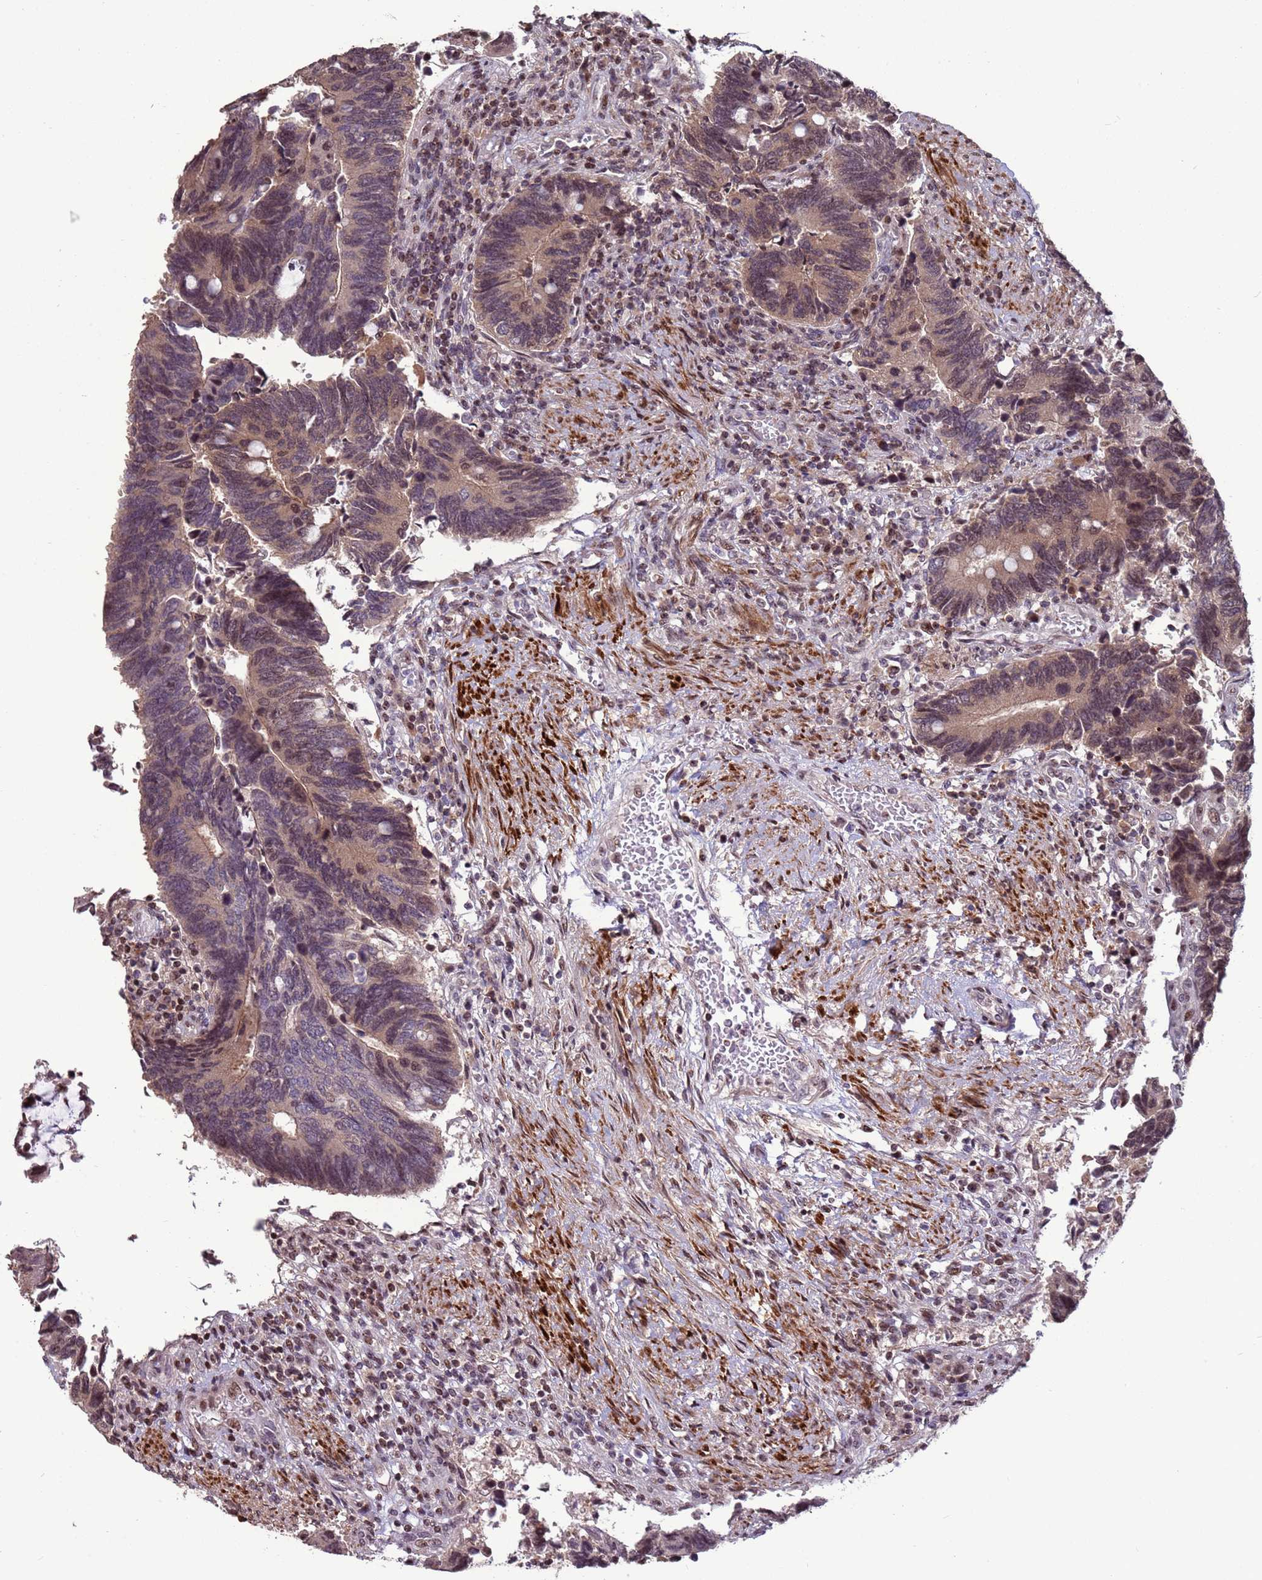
{"staining": {"intensity": "weak", "quantity": "25%-75%", "location": "nuclear"}, "tissue": "colorectal cancer", "cell_type": "Tumor cells", "image_type": "cancer", "snomed": [{"axis": "morphology", "description": "Adenocarcinoma, NOS"}, {"axis": "topography", "description": "Colon"}], "caption": "Tumor cells reveal low levels of weak nuclear staining in about 25%-75% of cells in human colorectal adenocarcinoma.", "gene": "HGH1", "patient": {"sex": "male", "age": 87}}